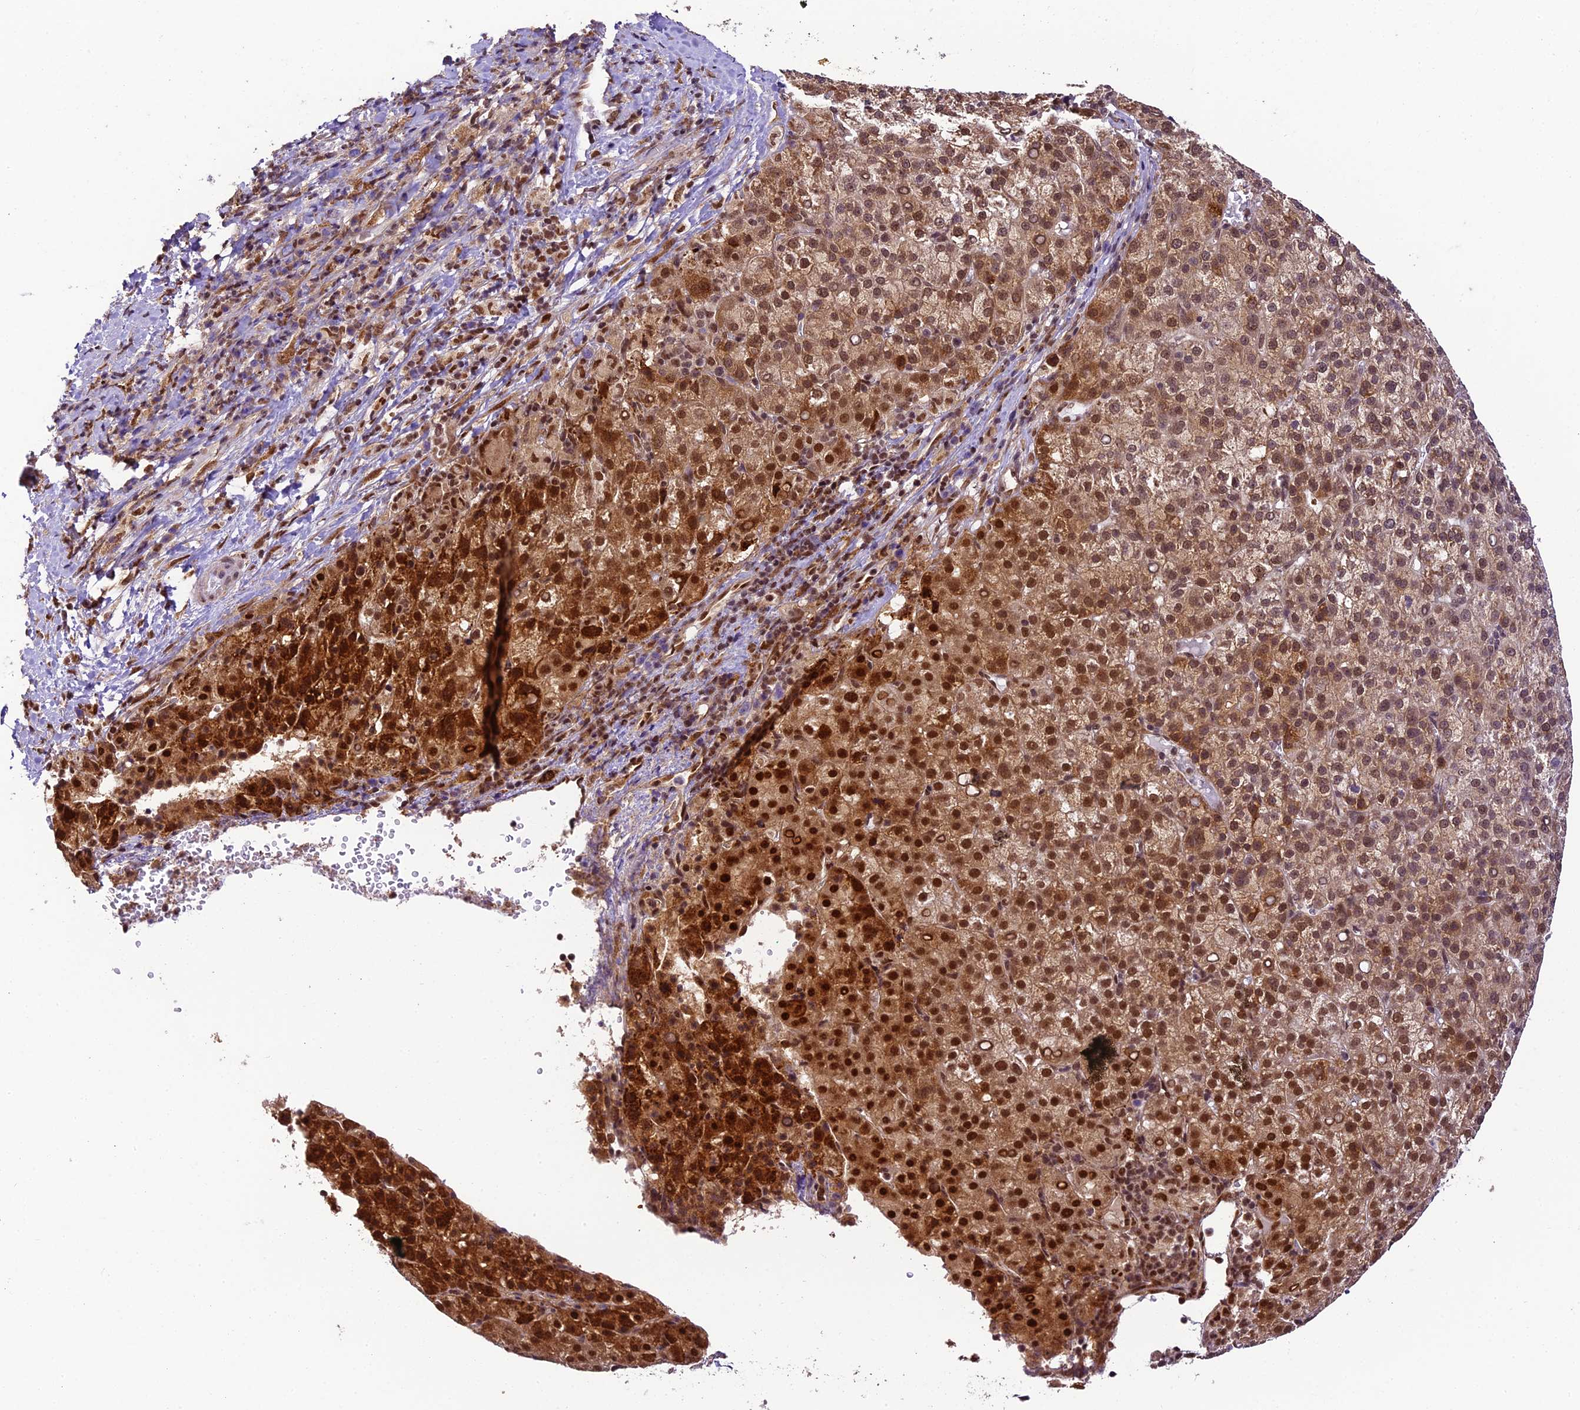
{"staining": {"intensity": "strong", "quantity": "25%-75%", "location": "cytoplasmic/membranous,nuclear"}, "tissue": "liver cancer", "cell_type": "Tumor cells", "image_type": "cancer", "snomed": [{"axis": "morphology", "description": "Carcinoma, Hepatocellular, NOS"}, {"axis": "topography", "description": "Liver"}], "caption": "Strong cytoplasmic/membranous and nuclear expression is present in about 25%-75% of tumor cells in liver cancer.", "gene": "TRIM22", "patient": {"sex": "female", "age": 58}}